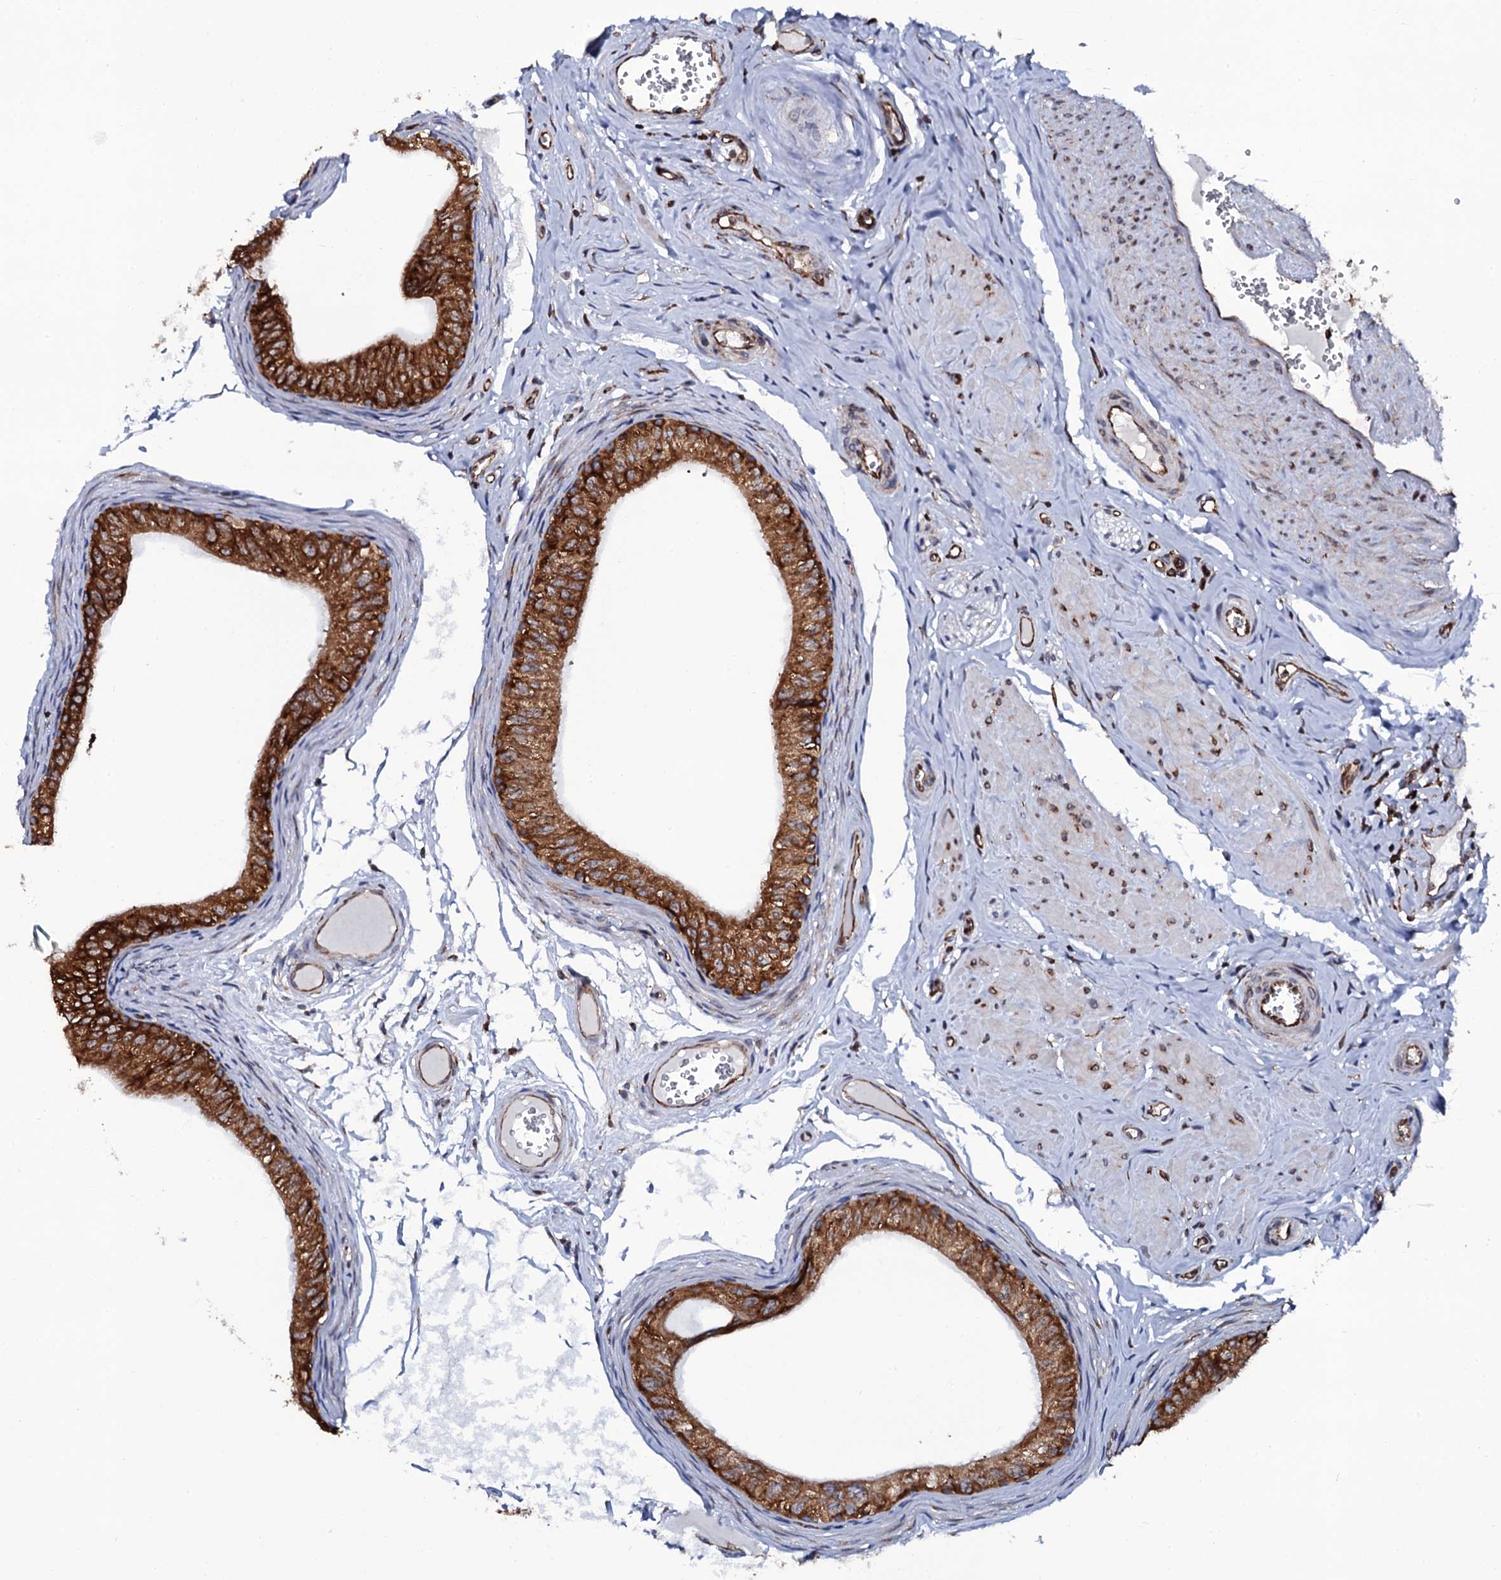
{"staining": {"intensity": "strong", "quantity": ">75%", "location": "cytoplasmic/membranous"}, "tissue": "epididymis", "cell_type": "Glandular cells", "image_type": "normal", "snomed": [{"axis": "morphology", "description": "Normal tissue, NOS"}, {"axis": "topography", "description": "Epididymis"}], "caption": "Brown immunohistochemical staining in normal human epididymis shows strong cytoplasmic/membranous positivity in approximately >75% of glandular cells.", "gene": "SPTY2D1", "patient": {"sex": "male", "age": 42}}